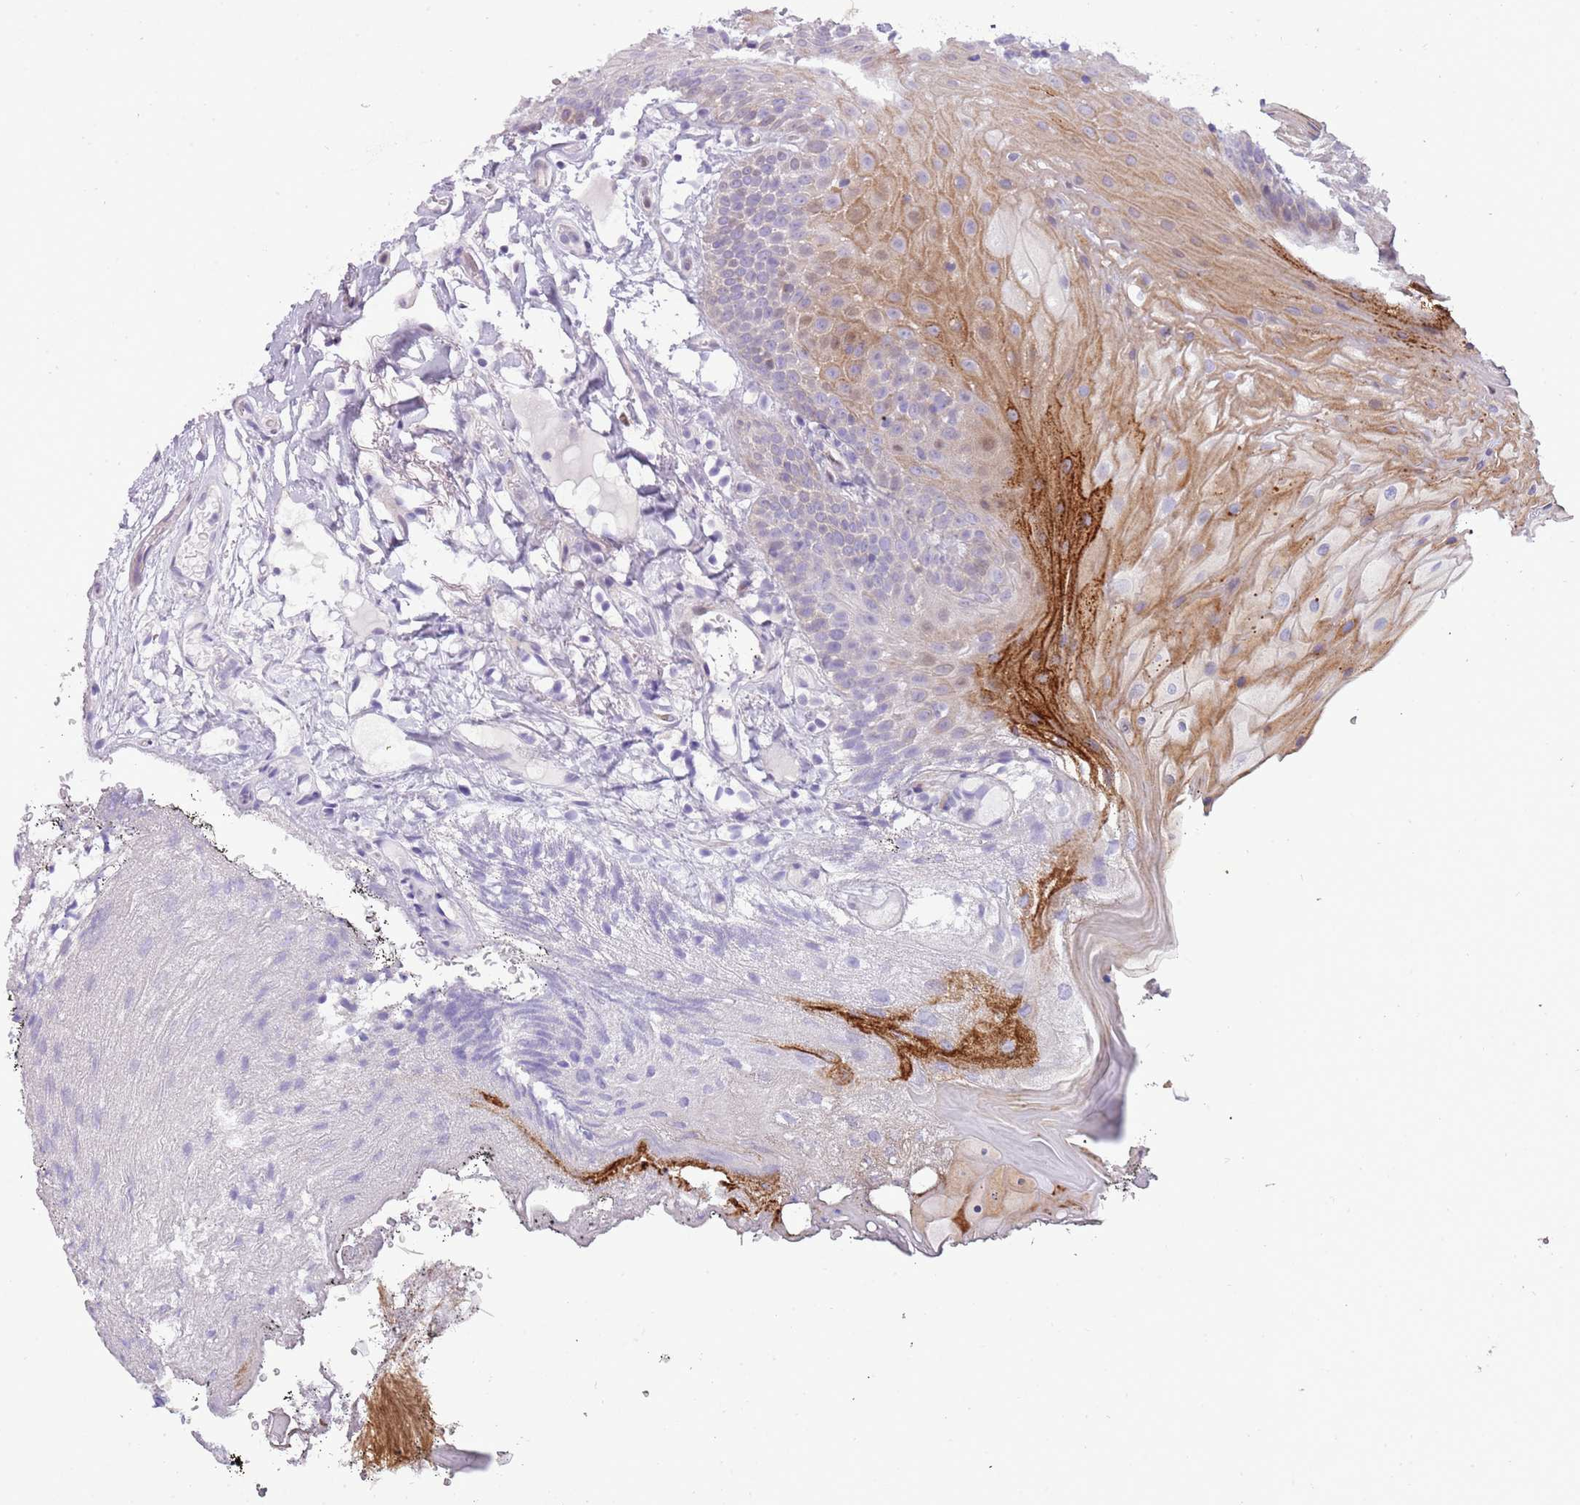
{"staining": {"intensity": "moderate", "quantity": "<25%", "location": "cytoplasmic/membranous"}, "tissue": "oral mucosa", "cell_type": "Squamous epithelial cells", "image_type": "normal", "snomed": [{"axis": "morphology", "description": "Normal tissue, NOS"}, {"axis": "topography", "description": "Oral tissue"}], "caption": "High-magnification brightfield microscopy of normal oral mucosa stained with DAB (3,3'-diaminobenzidine) (brown) and counterstained with hematoxylin (blue). squamous epithelial cells exhibit moderate cytoplasmic/membranous expression is identified in approximately<25% of cells.", "gene": "NBPF4", "patient": {"sex": "female", "age": 80}}